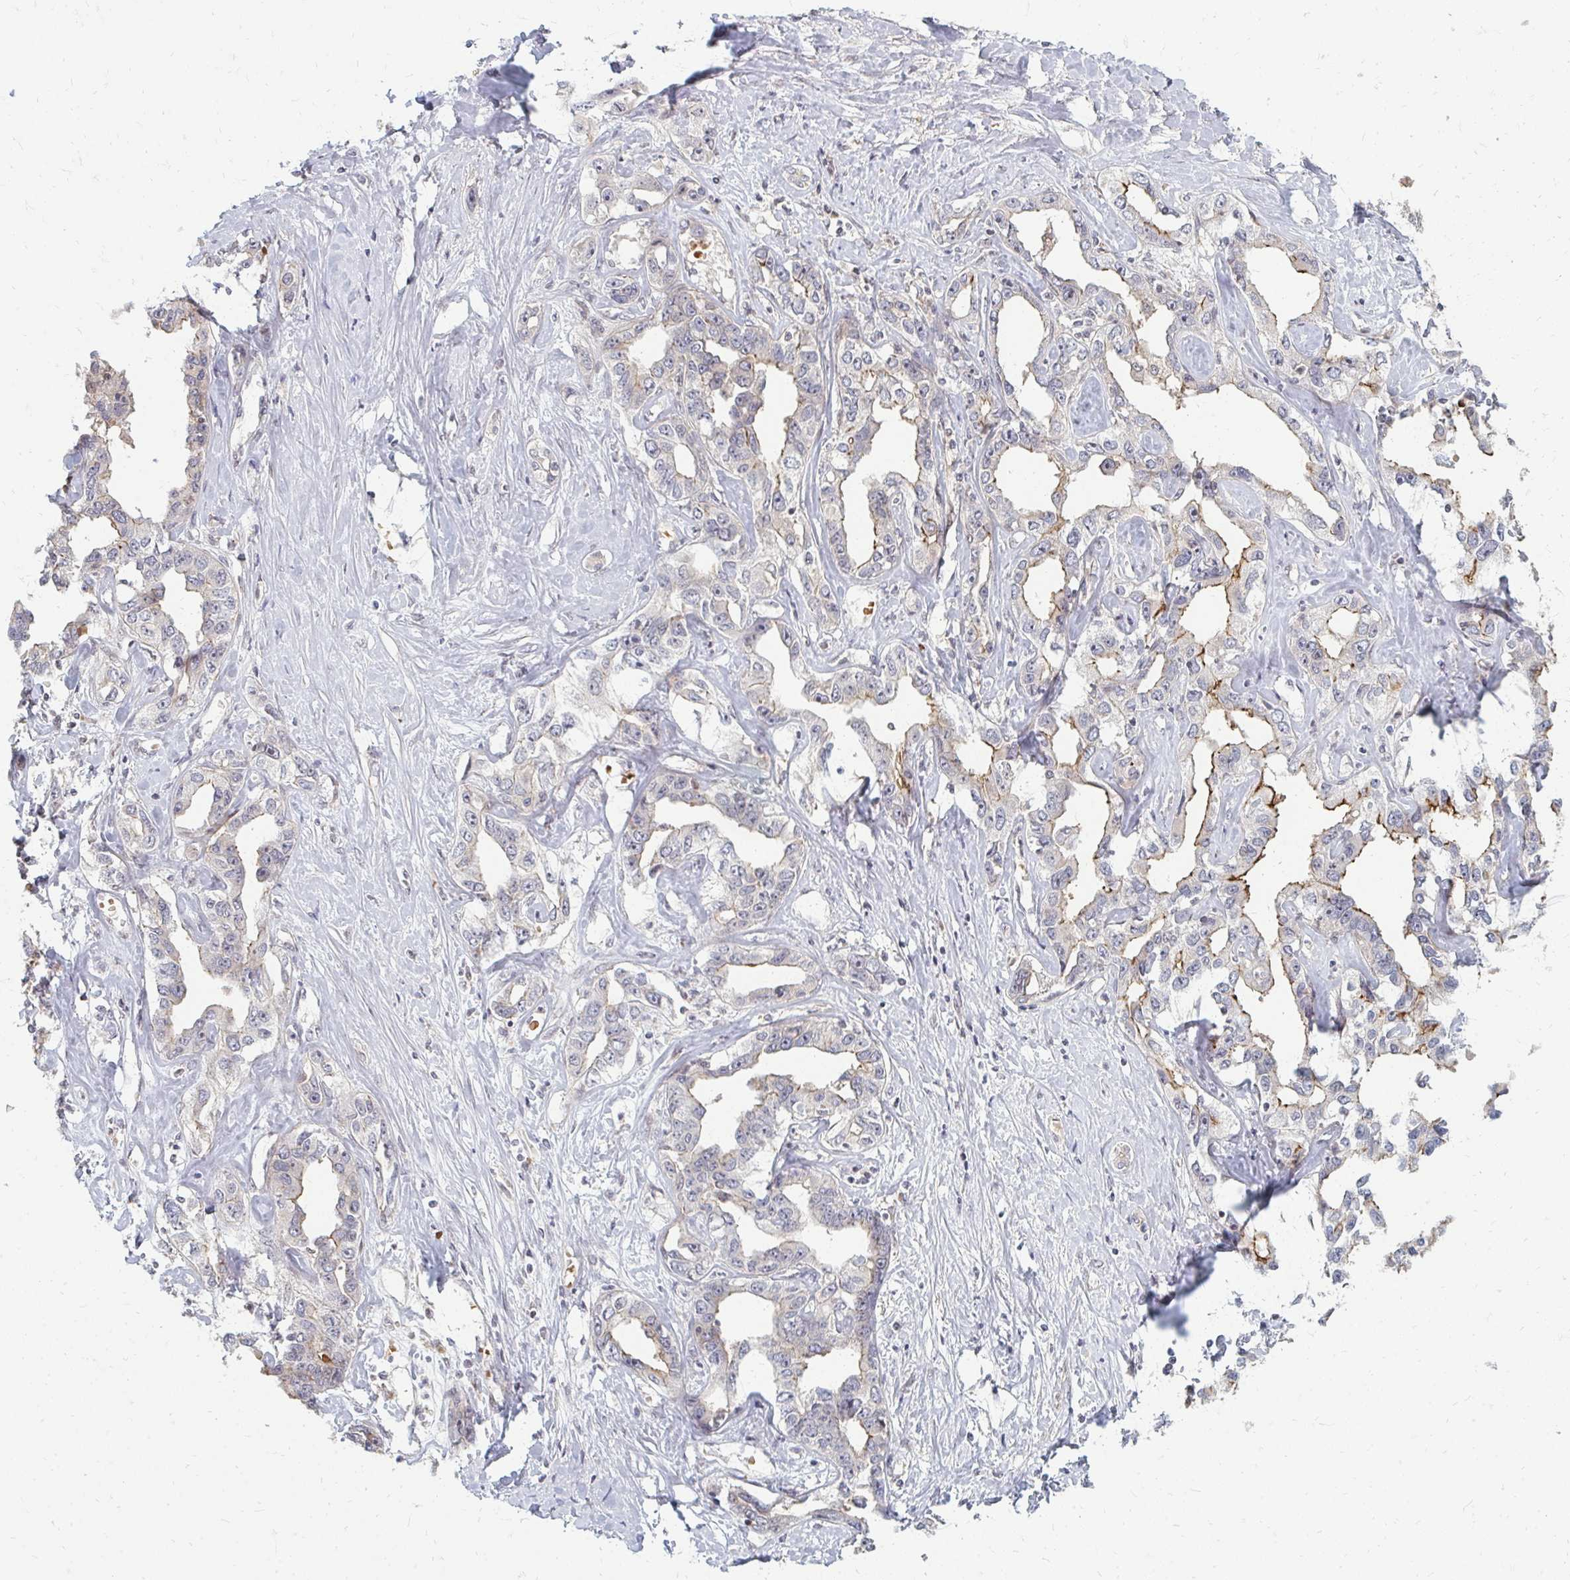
{"staining": {"intensity": "moderate", "quantity": "<25%", "location": "cytoplasmic/membranous"}, "tissue": "liver cancer", "cell_type": "Tumor cells", "image_type": "cancer", "snomed": [{"axis": "morphology", "description": "Cholangiocarcinoma"}, {"axis": "topography", "description": "Liver"}], "caption": "Human liver cancer stained with a brown dye shows moderate cytoplasmic/membranous positive expression in approximately <25% of tumor cells.", "gene": "ZNF285", "patient": {"sex": "male", "age": 59}}